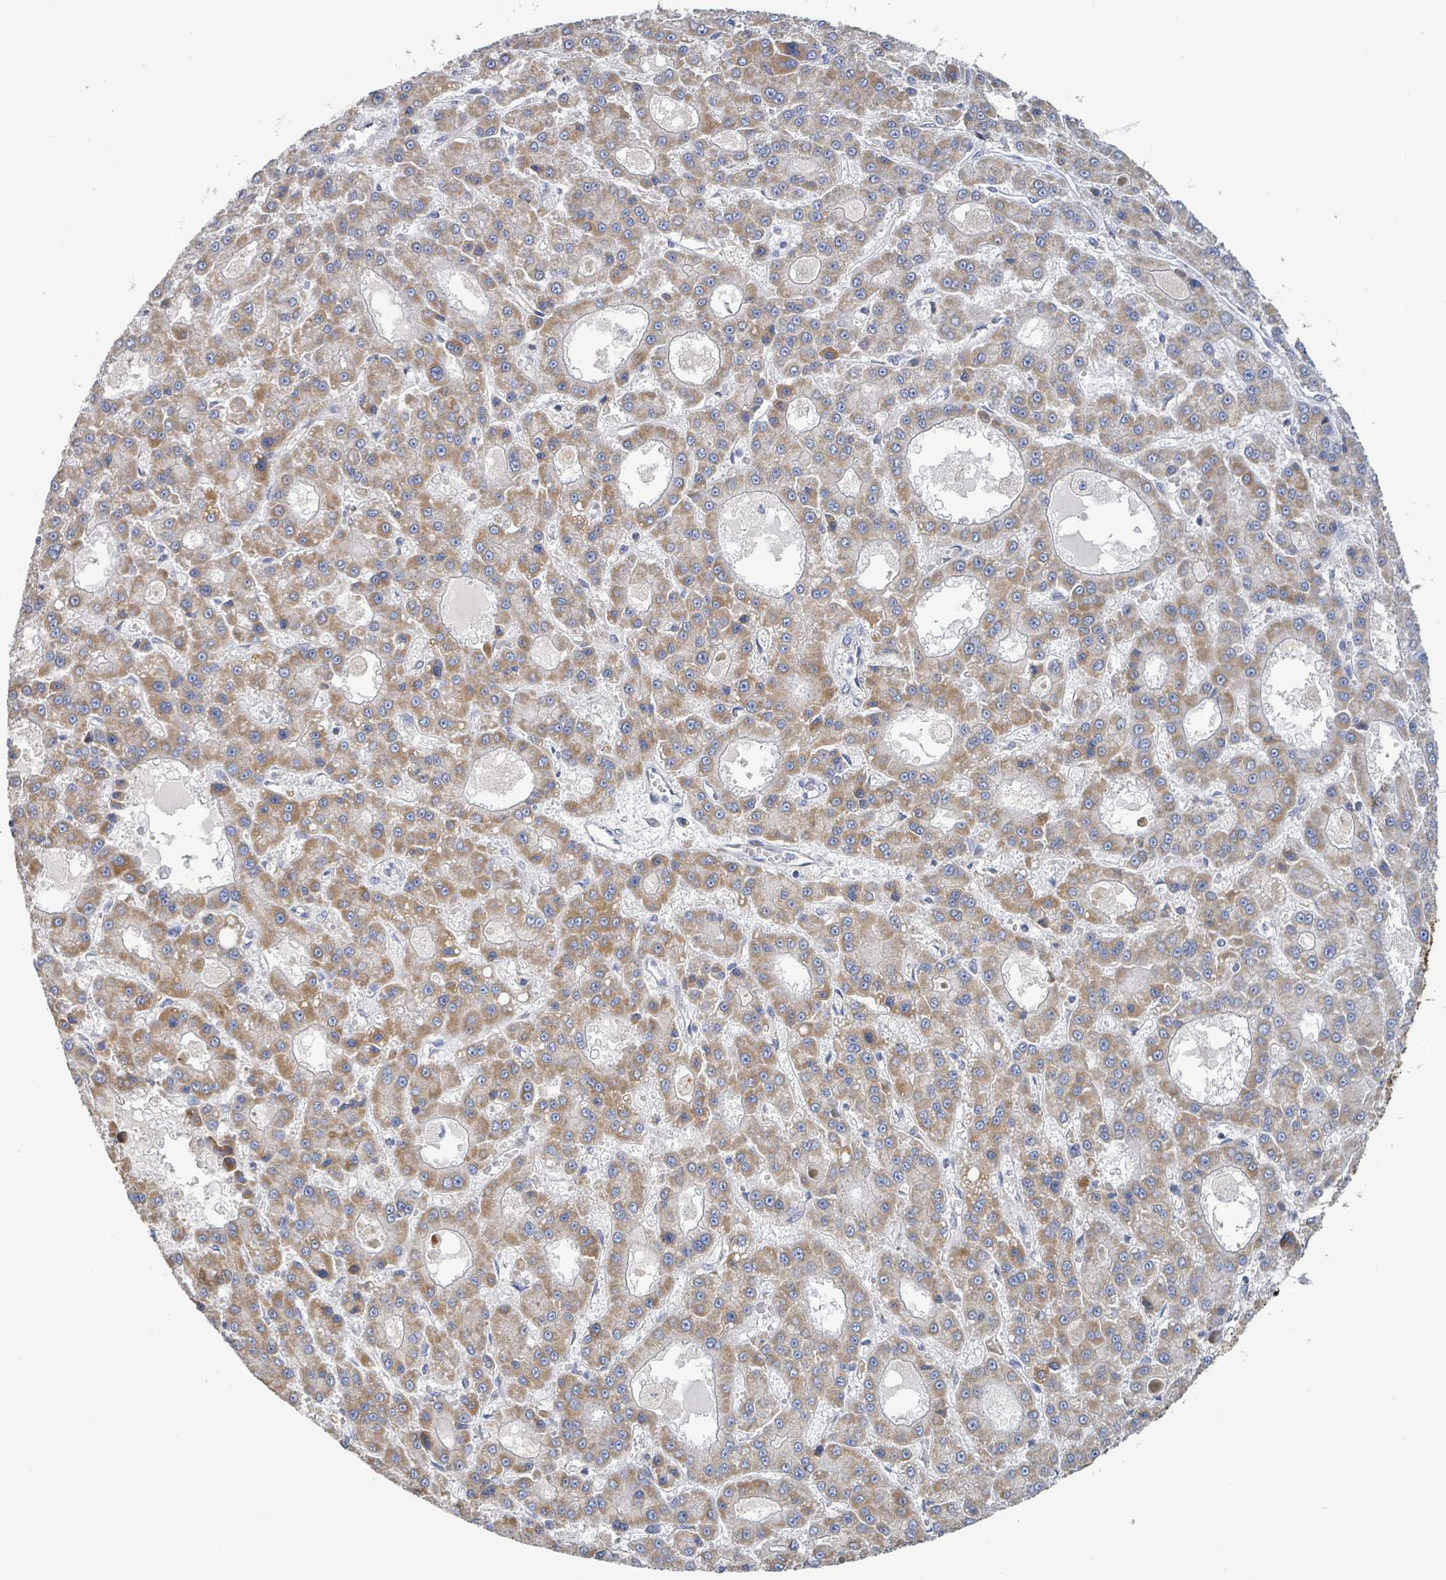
{"staining": {"intensity": "moderate", "quantity": ">75%", "location": "cytoplasmic/membranous"}, "tissue": "liver cancer", "cell_type": "Tumor cells", "image_type": "cancer", "snomed": [{"axis": "morphology", "description": "Carcinoma, Hepatocellular, NOS"}, {"axis": "topography", "description": "Liver"}], "caption": "Moderate cytoplasmic/membranous staining is seen in about >75% of tumor cells in liver cancer.", "gene": "SUCLG2", "patient": {"sex": "male", "age": 70}}